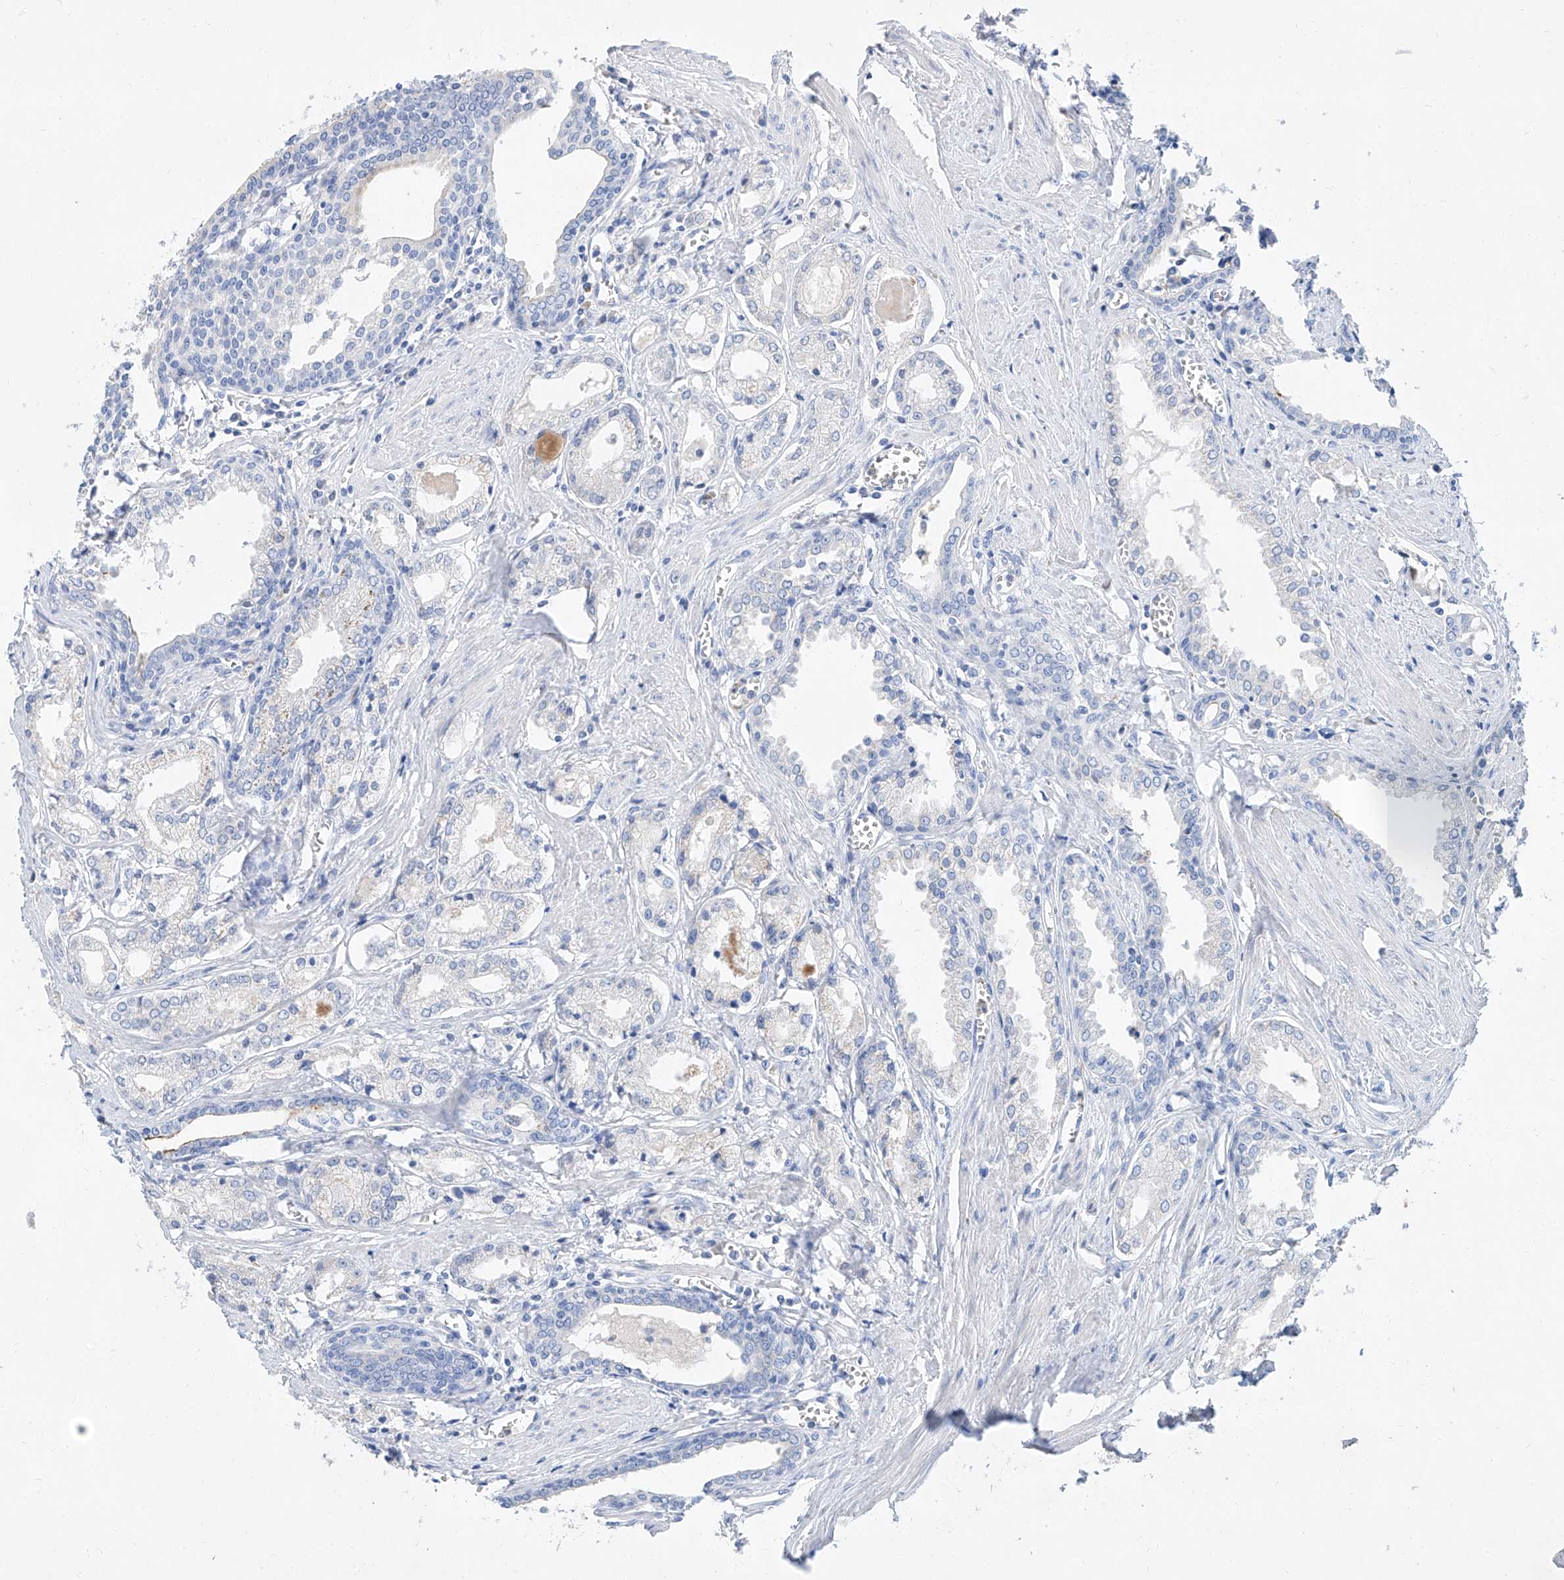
{"staining": {"intensity": "negative", "quantity": "none", "location": "none"}, "tissue": "prostate cancer", "cell_type": "Tumor cells", "image_type": "cancer", "snomed": [{"axis": "morphology", "description": "Adenocarcinoma, Low grade"}, {"axis": "topography", "description": "Prostate"}], "caption": "A micrograph of low-grade adenocarcinoma (prostate) stained for a protein reveals no brown staining in tumor cells.", "gene": "SLC25A29", "patient": {"sex": "male", "age": 60}}